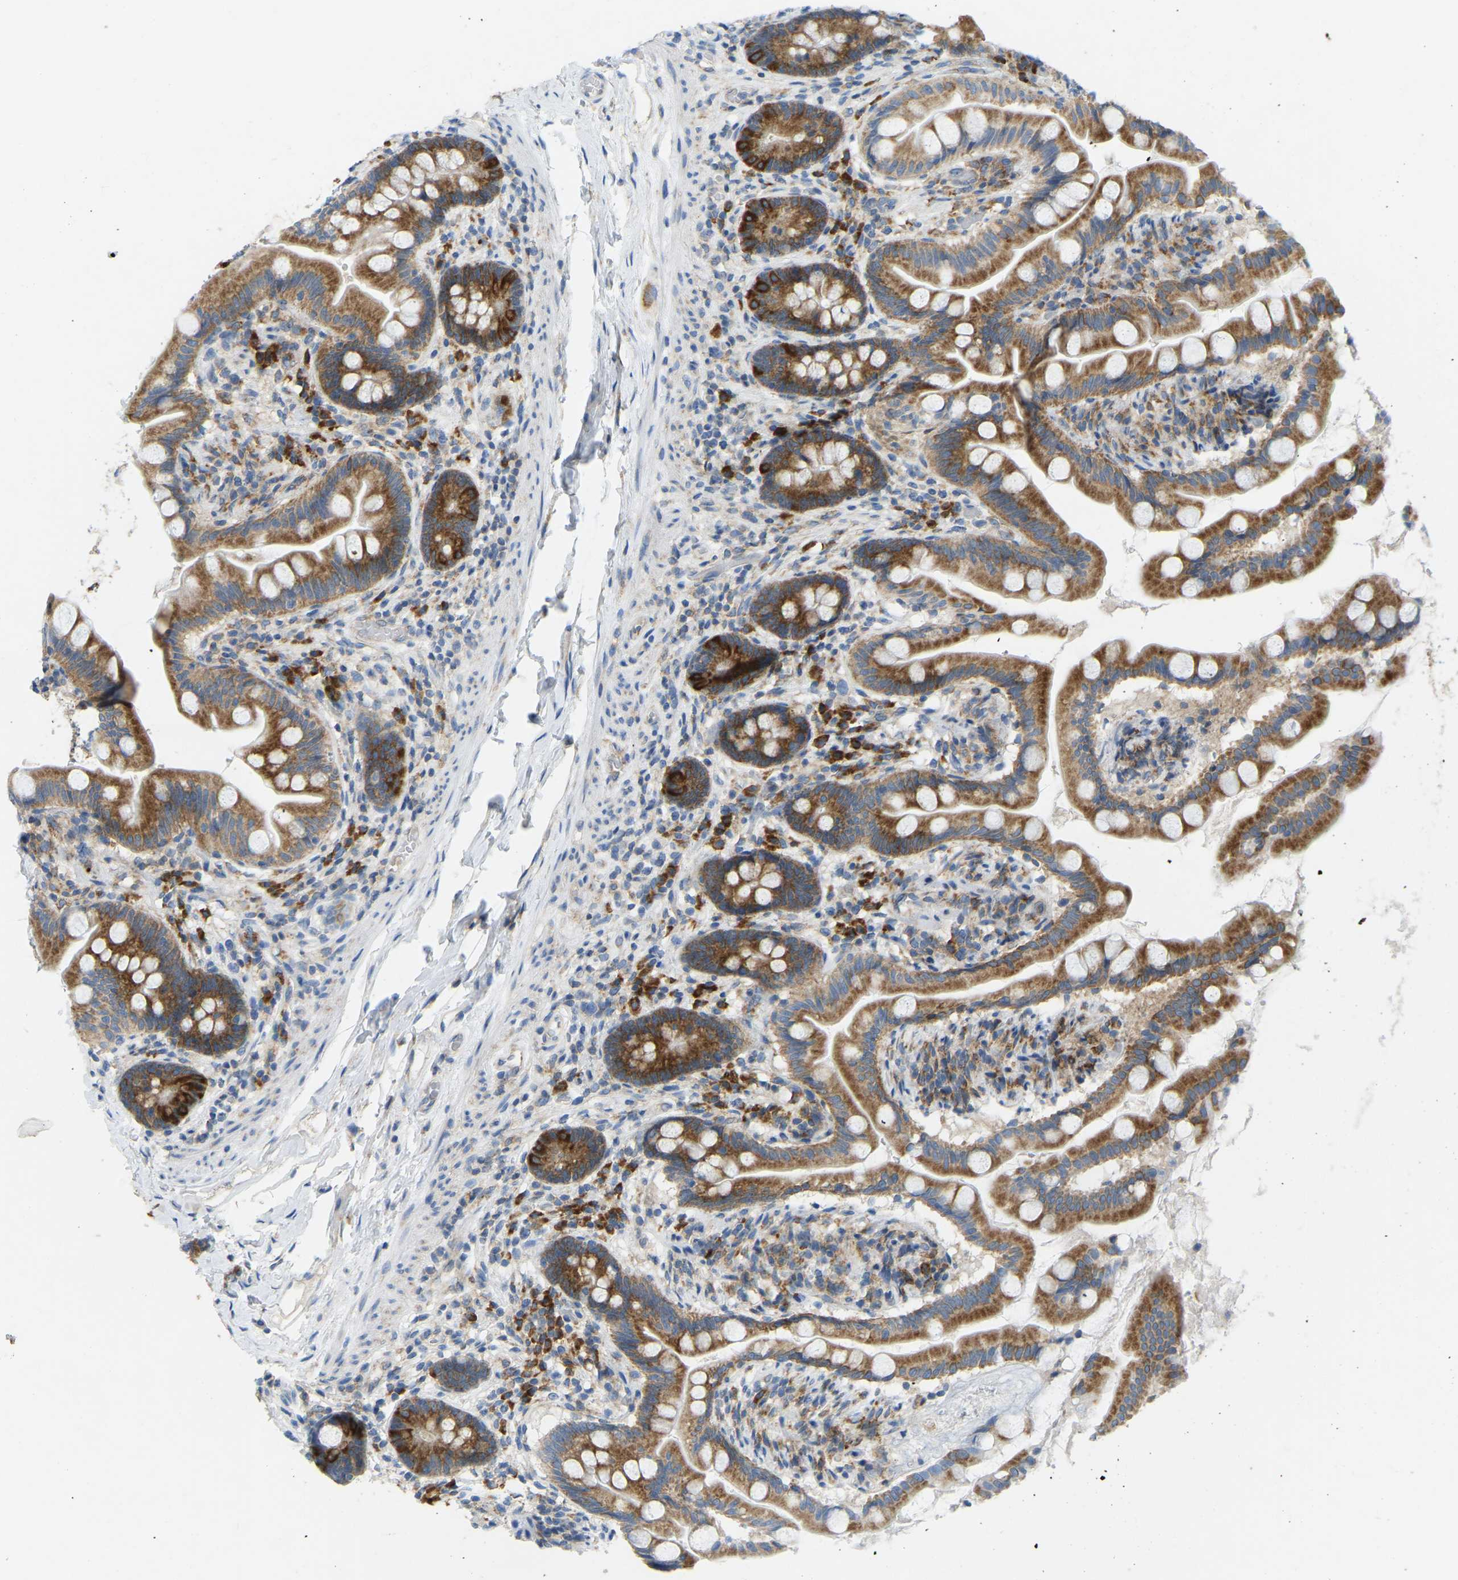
{"staining": {"intensity": "strong", "quantity": ">75%", "location": "cytoplasmic/membranous"}, "tissue": "small intestine", "cell_type": "Glandular cells", "image_type": "normal", "snomed": [{"axis": "morphology", "description": "Normal tissue, NOS"}, {"axis": "topography", "description": "Small intestine"}], "caption": "Unremarkable small intestine demonstrates strong cytoplasmic/membranous expression in approximately >75% of glandular cells.", "gene": "SND1", "patient": {"sex": "female", "age": 56}}